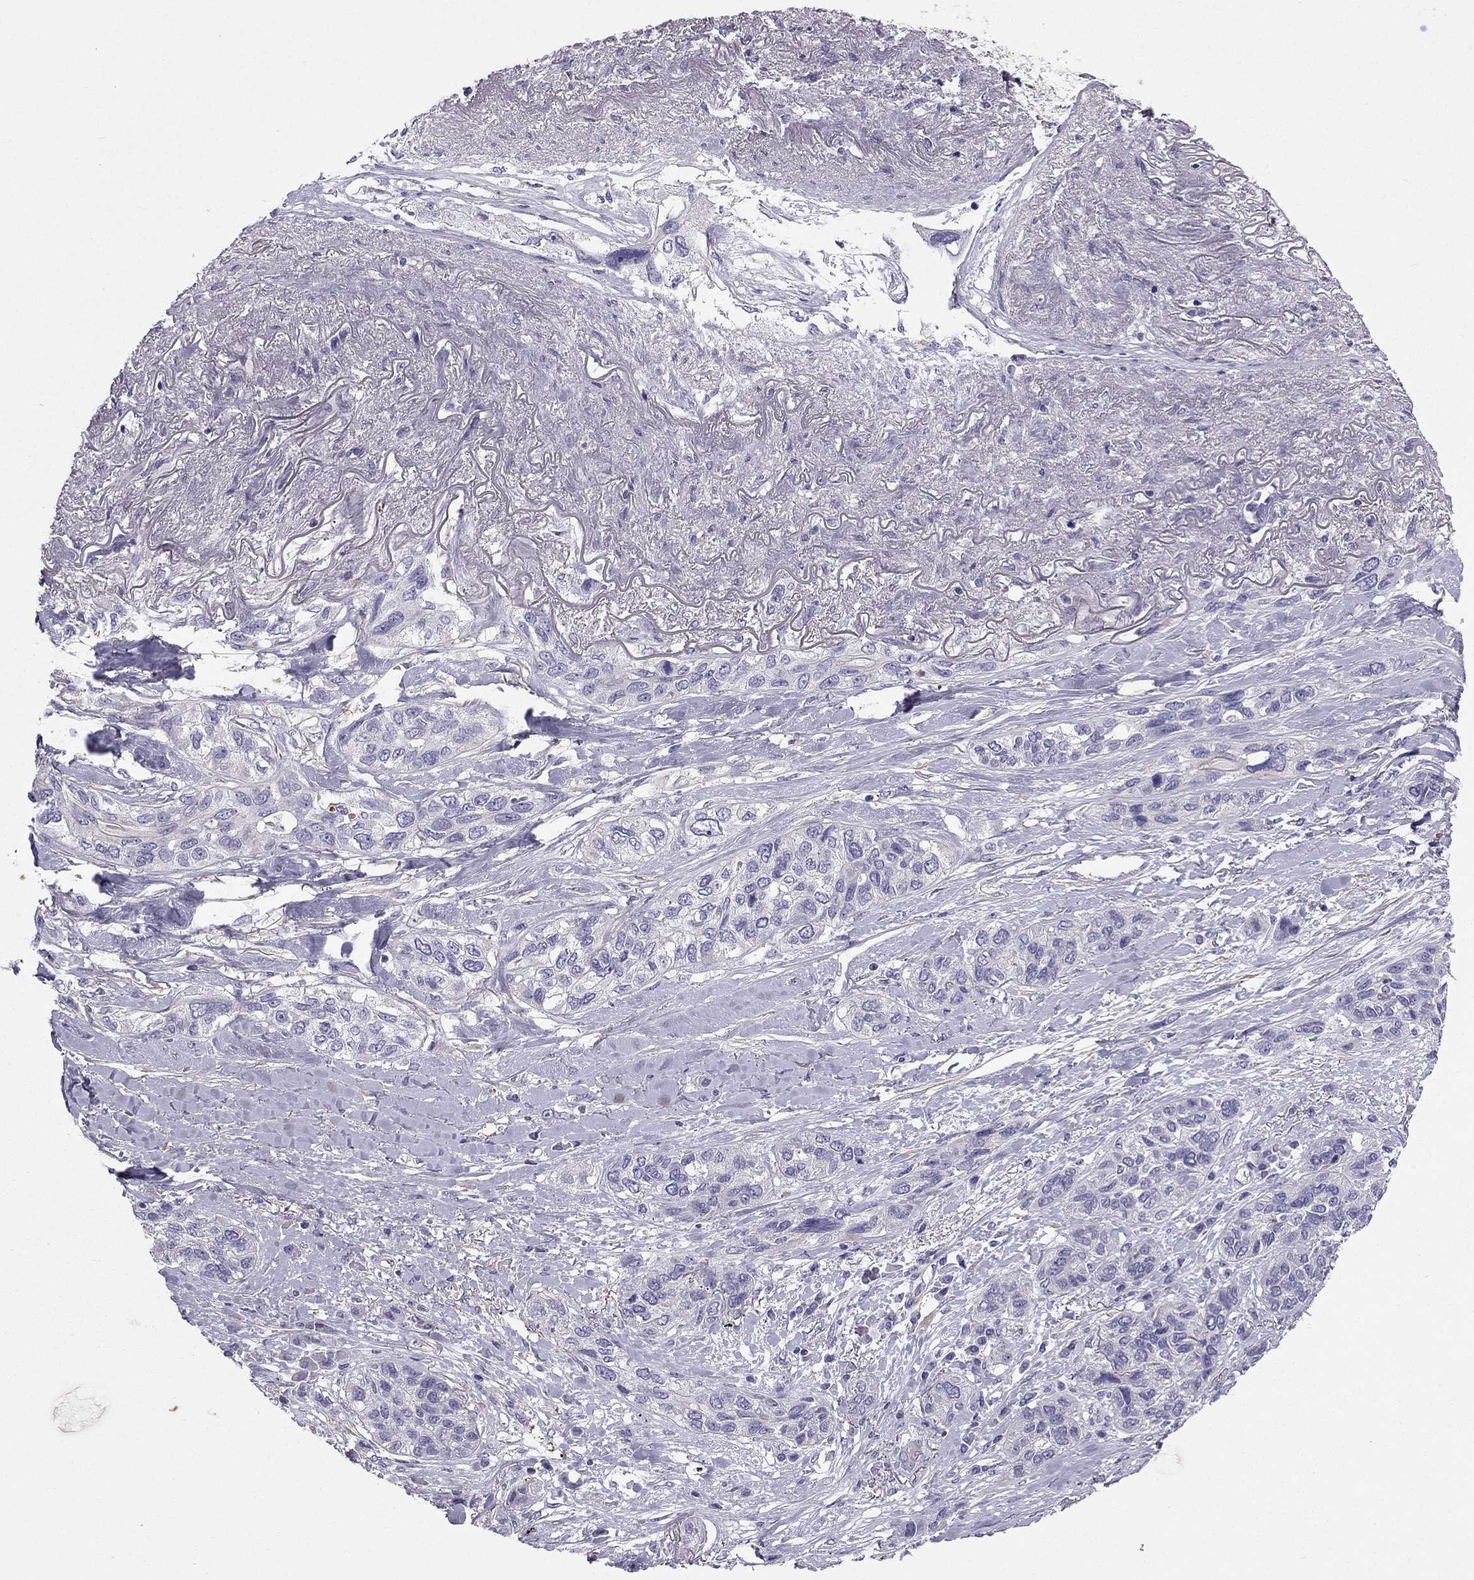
{"staining": {"intensity": "negative", "quantity": "none", "location": "none"}, "tissue": "lung cancer", "cell_type": "Tumor cells", "image_type": "cancer", "snomed": [{"axis": "morphology", "description": "Squamous cell carcinoma, NOS"}, {"axis": "topography", "description": "Lung"}], "caption": "This is an IHC histopathology image of lung cancer (squamous cell carcinoma). There is no expression in tumor cells.", "gene": "SYT5", "patient": {"sex": "female", "age": 70}}